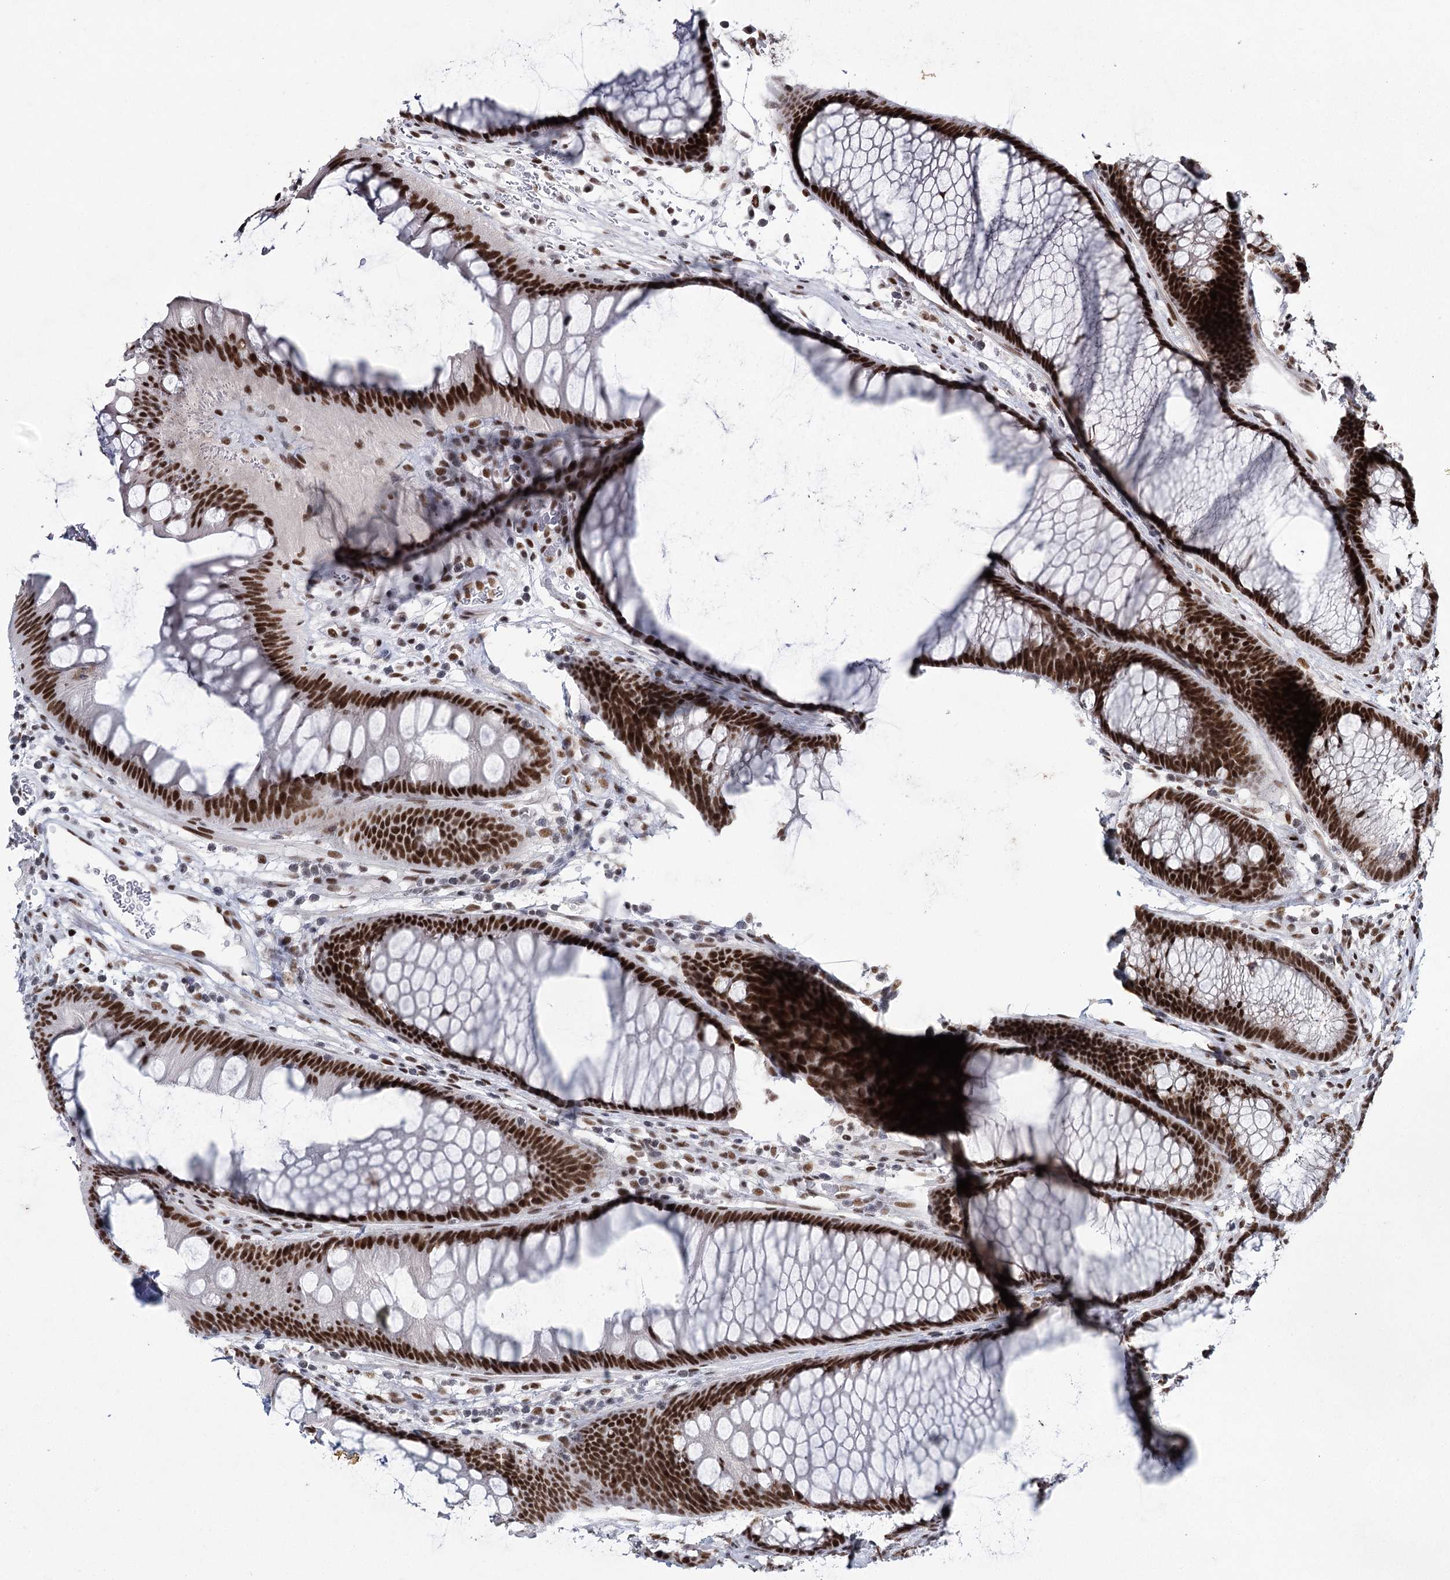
{"staining": {"intensity": "strong", "quantity": ">75%", "location": "nuclear"}, "tissue": "colon", "cell_type": "Endothelial cells", "image_type": "normal", "snomed": [{"axis": "morphology", "description": "Normal tissue, NOS"}, {"axis": "topography", "description": "Colon"}], "caption": "Protein positivity by immunohistochemistry (IHC) reveals strong nuclear staining in approximately >75% of endothelial cells in unremarkable colon. Nuclei are stained in blue.", "gene": "SCAF8", "patient": {"sex": "female", "age": 82}}